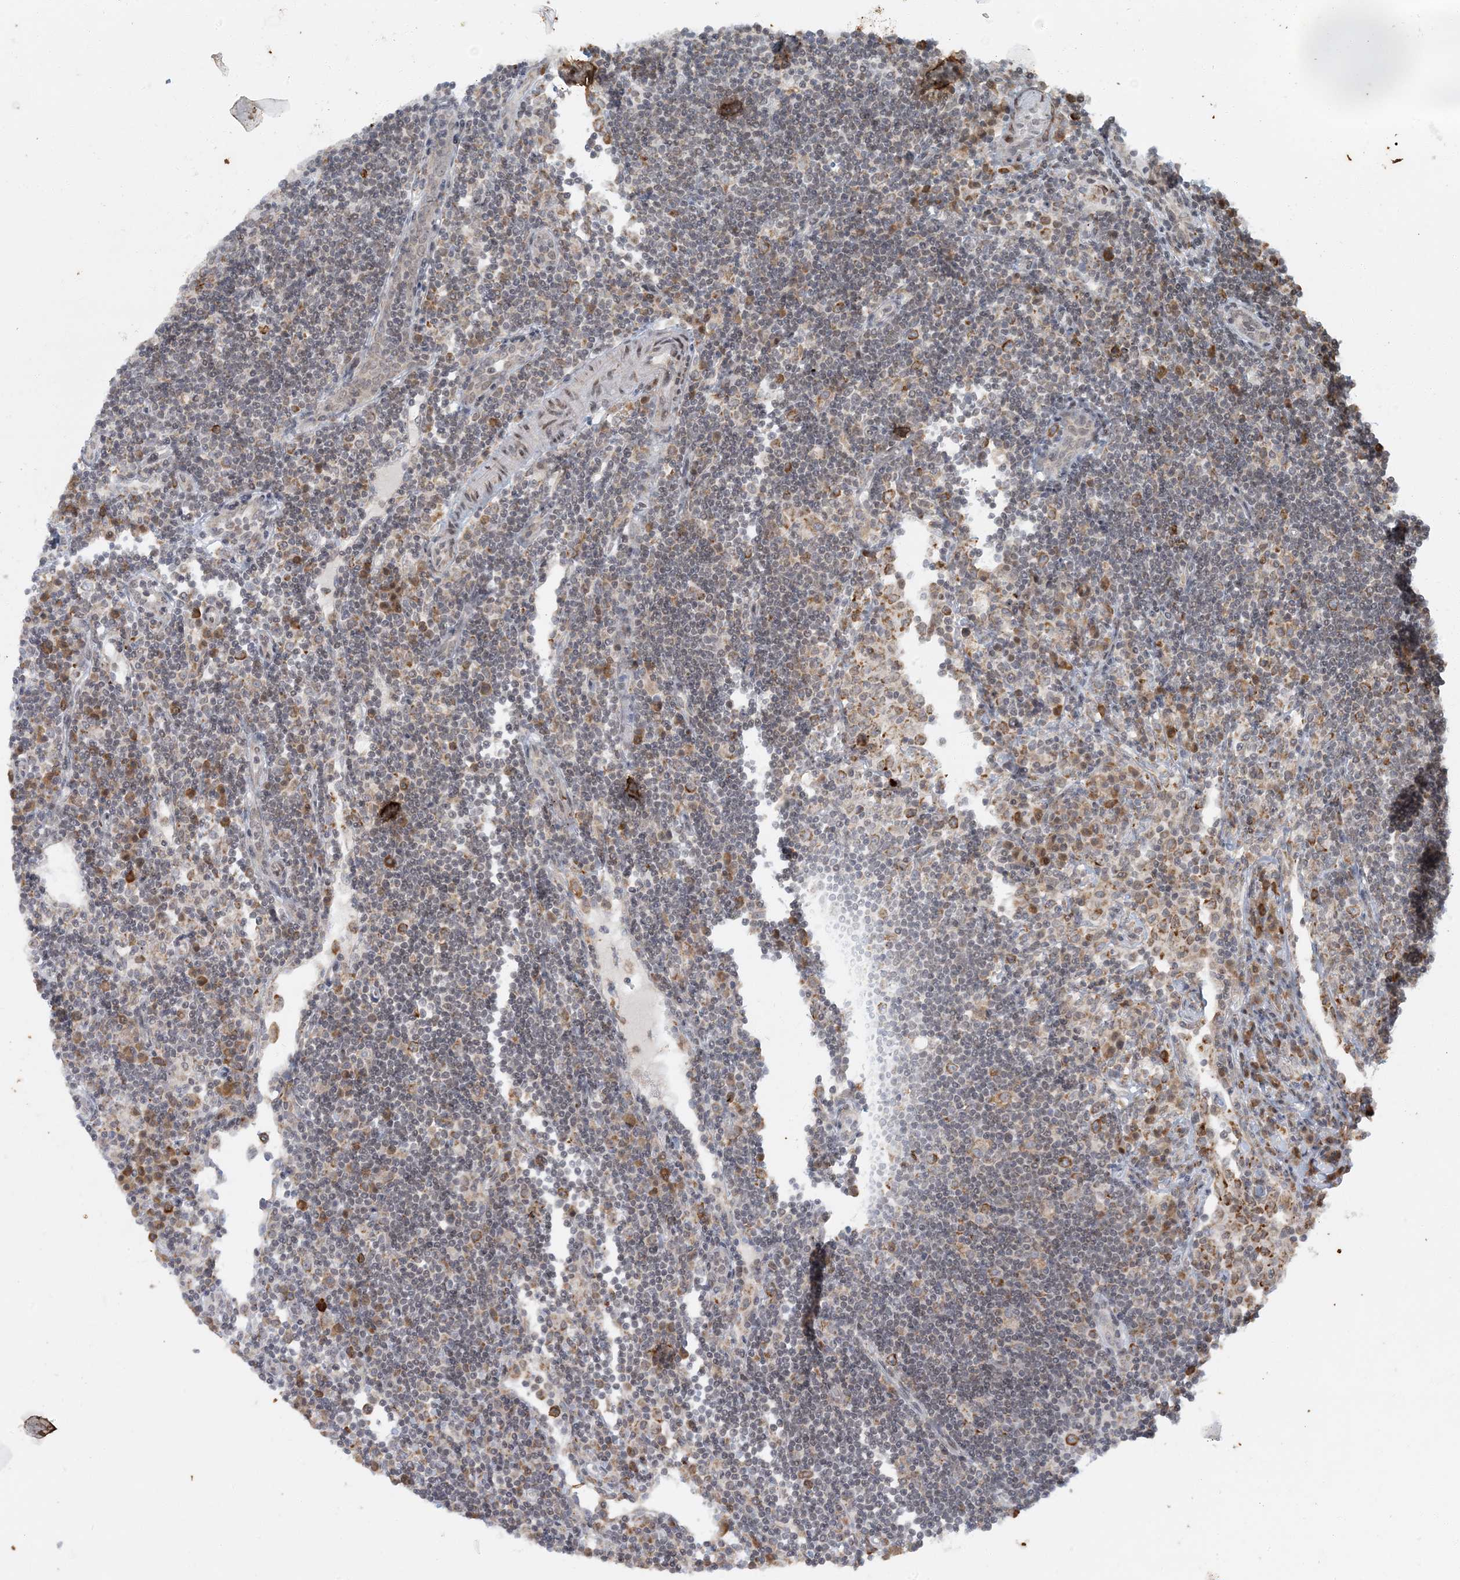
{"staining": {"intensity": "moderate", "quantity": "<25%", "location": "cytoplasmic/membranous"}, "tissue": "lymph node", "cell_type": "Non-germinal center cells", "image_type": "normal", "snomed": [{"axis": "morphology", "description": "Normal tissue, NOS"}, {"axis": "topography", "description": "Lymph node"}], "caption": "Immunohistochemical staining of normal human lymph node reveals <25% levels of moderate cytoplasmic/membranous protein staining in approximately <25% of non-germinal center cells. (Brightfield microscopy of DAB IHC at high magnification).", "gene": "AK9", "patient": {"sex": "female", "age": 53}}